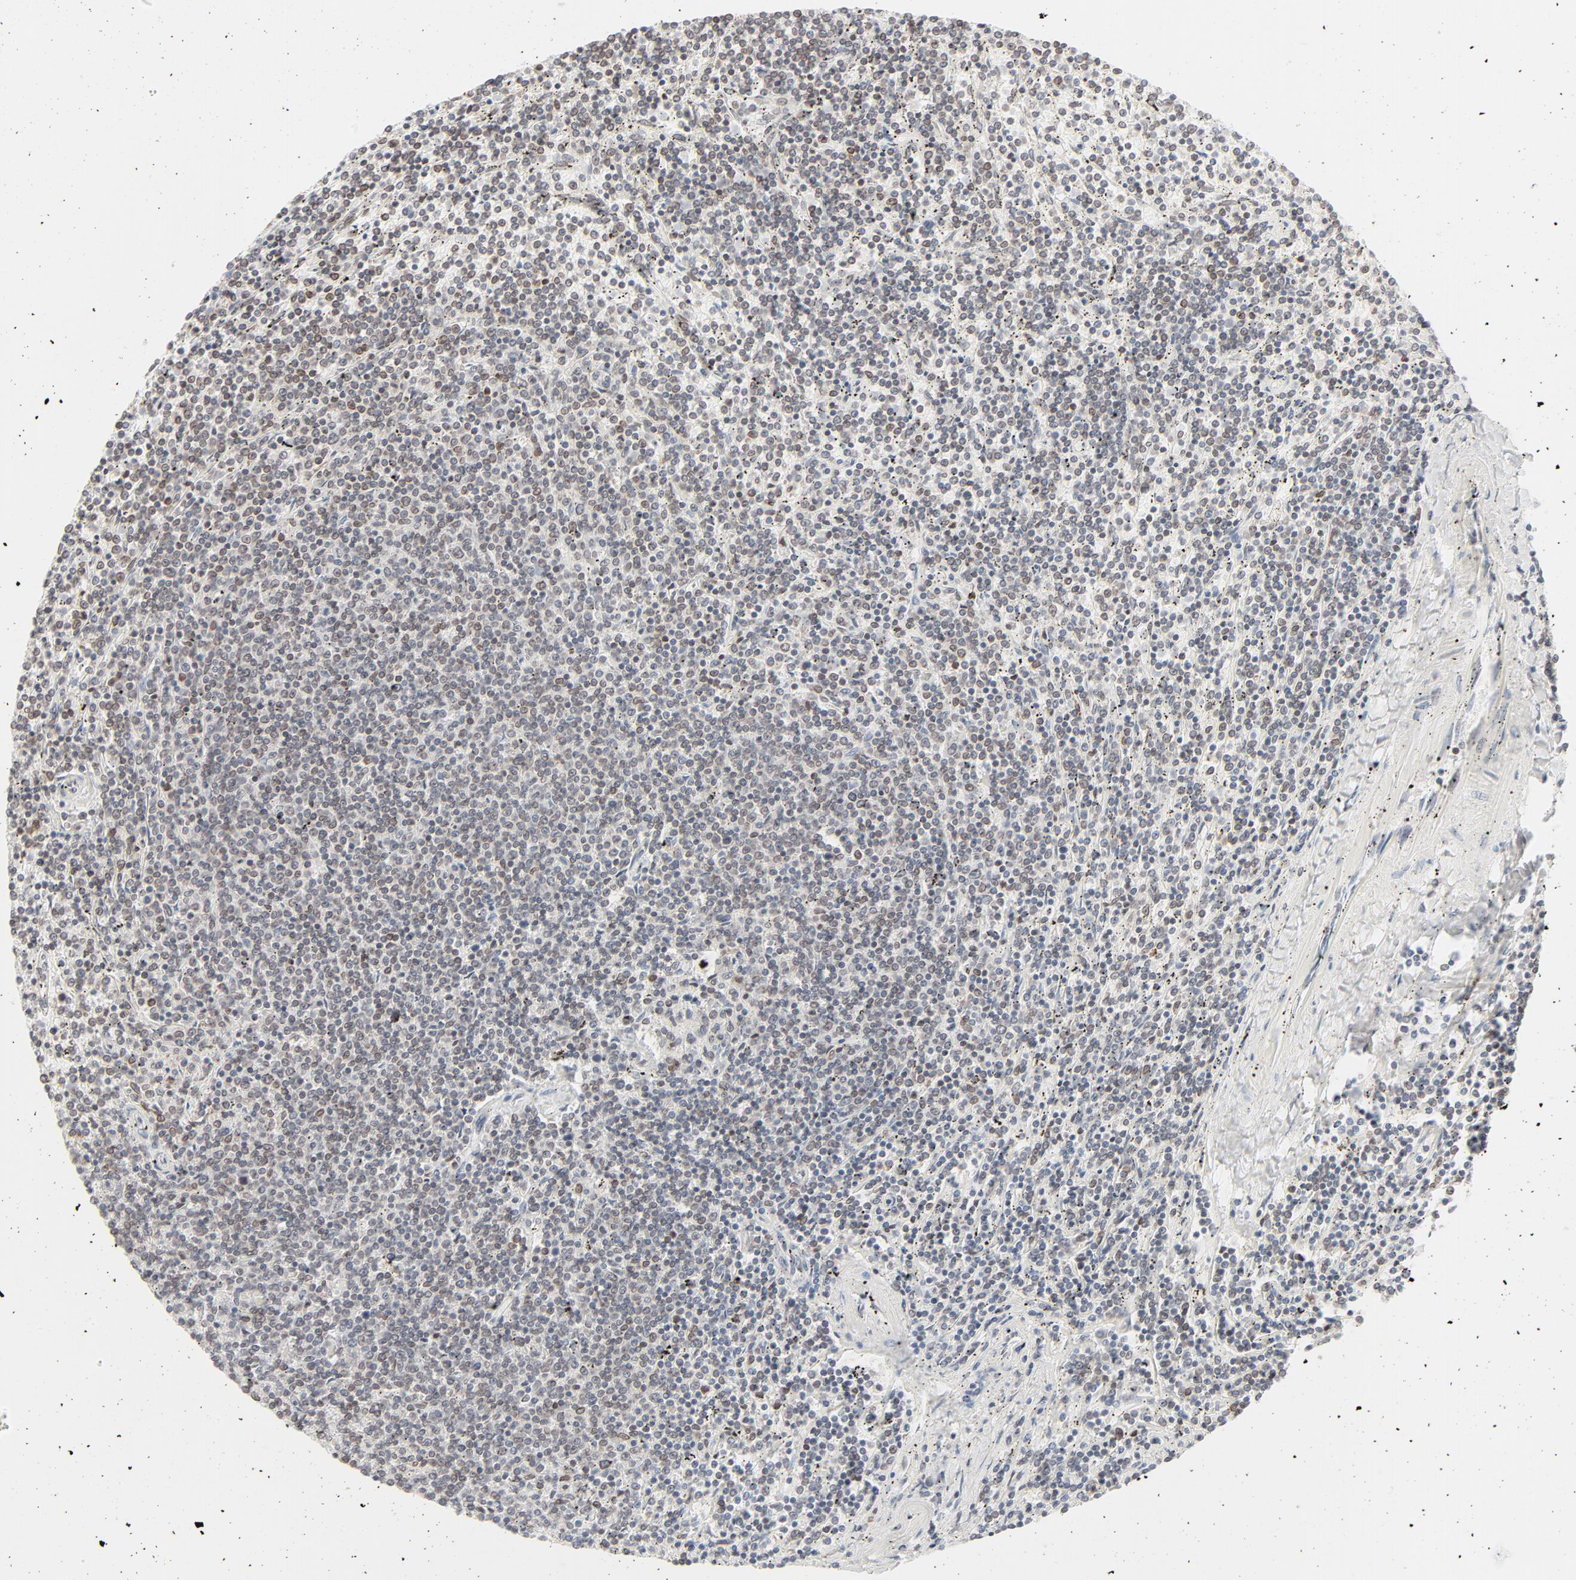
{"staining": {"intensity": "weak", "quantity": "<25%", "location": "cytoplasmic/membranous,nuclear"}, "tissue": "lymphoma", "cell_type": "Tumor cells", "image_type": "cancer", "snomed": [{"axis": "morphology", "description": "Malignant lymphoma, non-Hodgkin's type, Low grade"}, {"axis": "topography", "description": "Spleen"}], "caption": "This image is of low-grade malignant lymphoma, non-Hodgkin's type stained with immunohistochemistry to label a protein in brown with the nuclei are counter-stained blue. There is no expression in tumor cells.", "gene": "MAD1L1", "patient": {"sex": "female", "age": 50}}